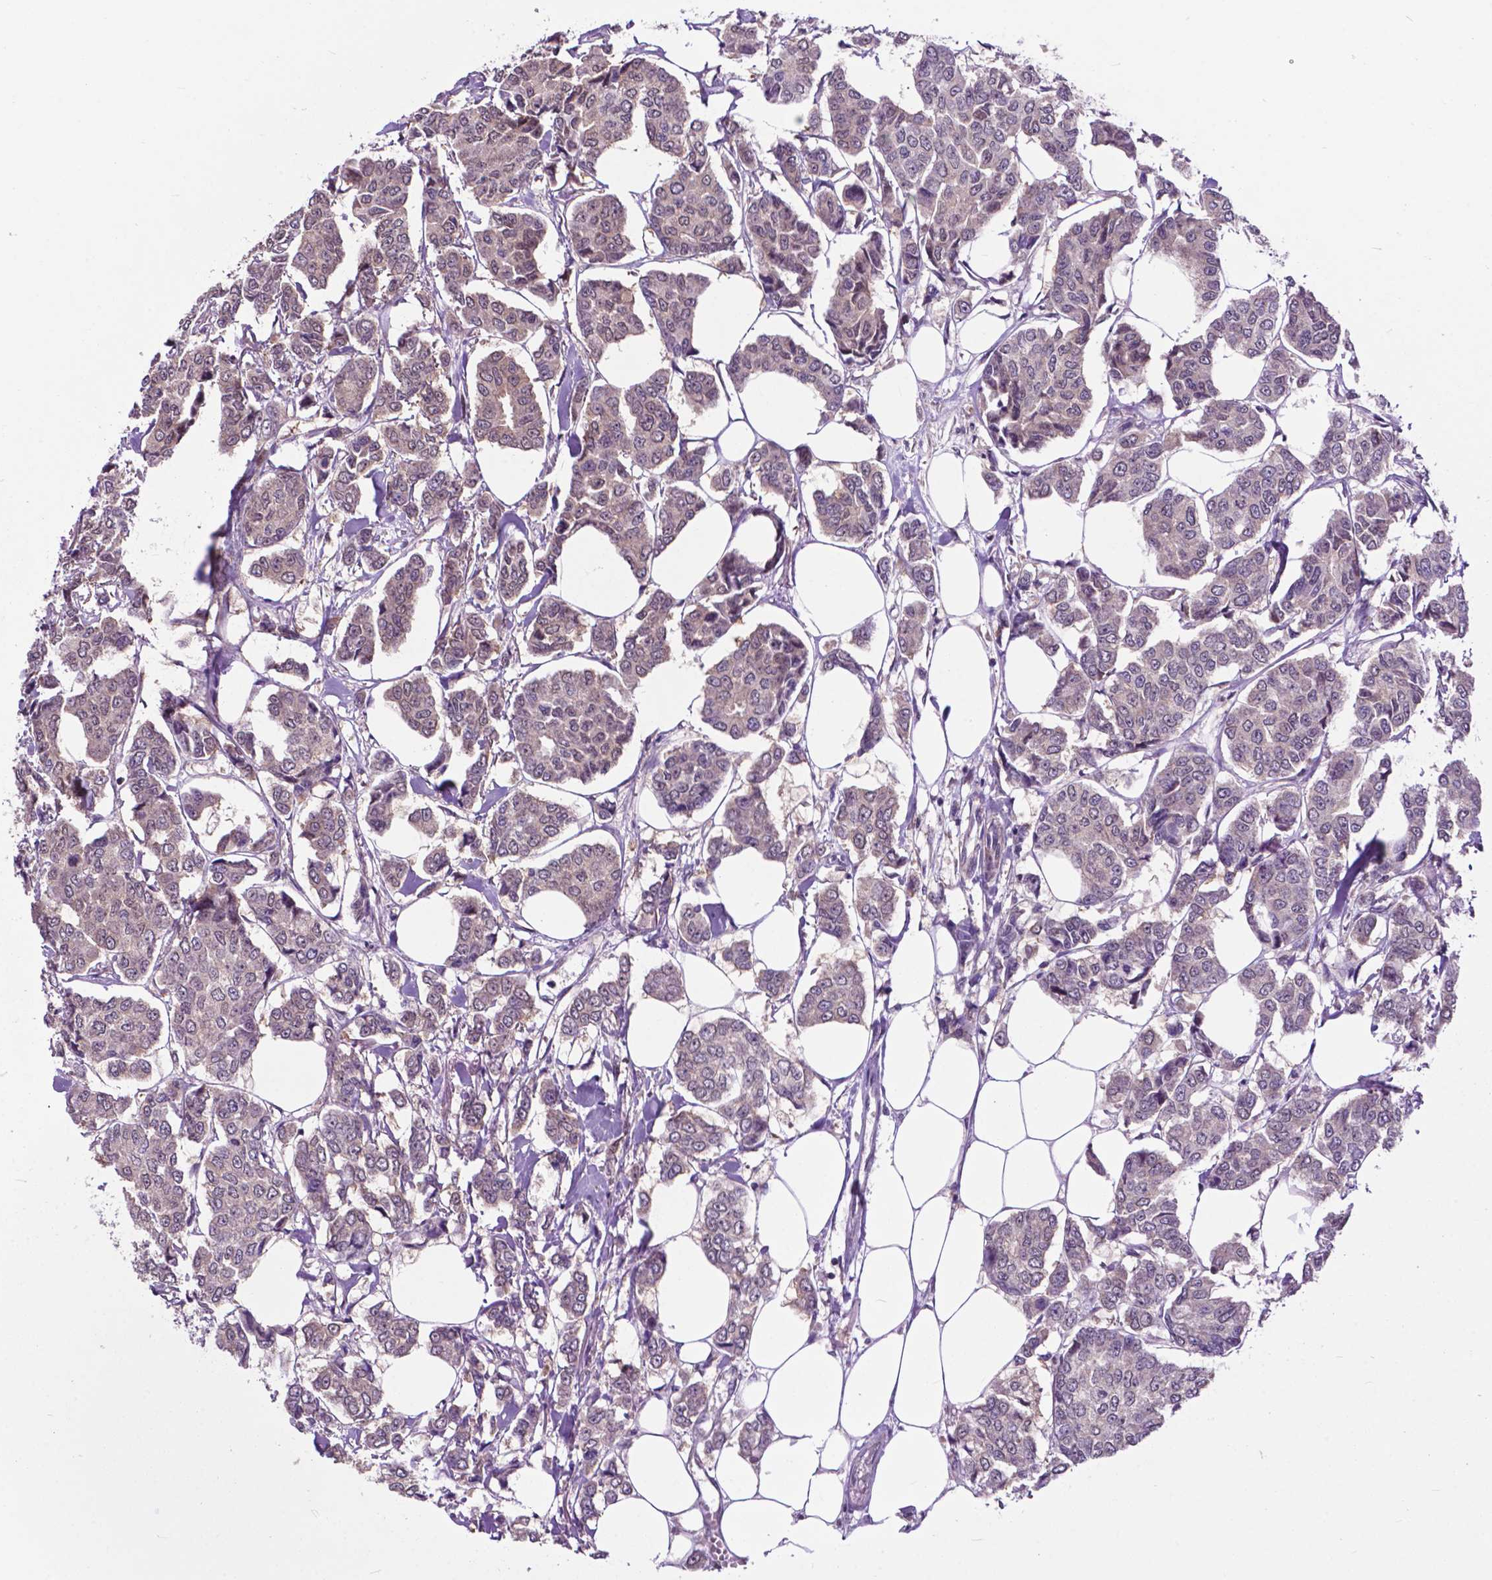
{"staining": {"intensity": "moderate", "quantity": "25%-75%", "location": "cytoplasmic/membranous,nuclear"}, "tissue": "breast cancer", "cell_type": "Tumor cells", "image_type": "cancer", "snomed": [{"axis": "morphology", "description": "Duct carcinoma"}, {"axis": "topography", "description": "Breast"}], "caption": "IHC of breast cancer (intraductal carcinoma) reveals medium levels of moderate cytoplasmic/membranous and nuclear expression in approximately 25%-75% of tumor cells.", "gene": "OTUB1", "patient": {"sex": "female", "age": 94}}